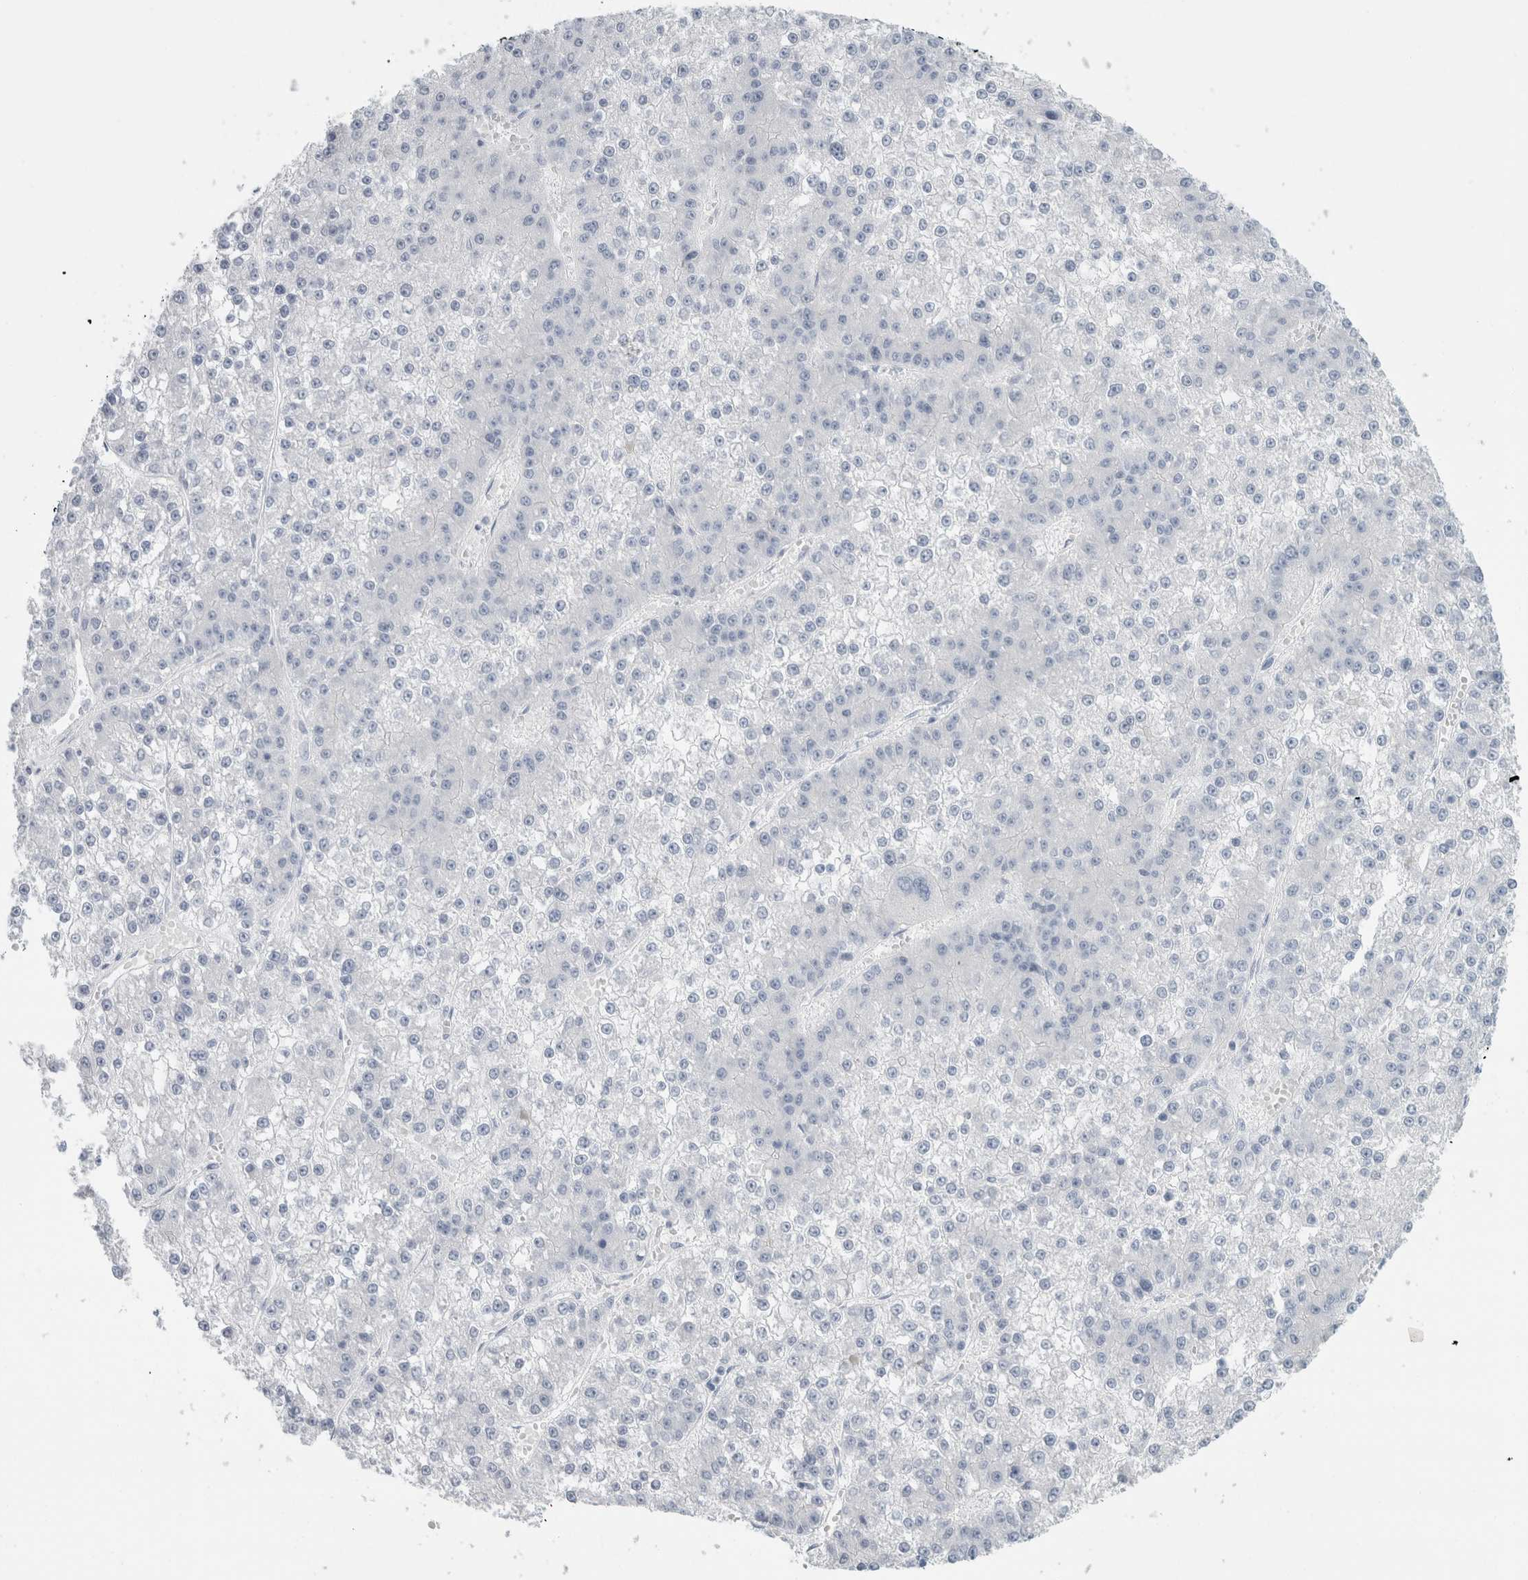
{"staining": {"intensity": "negative", "quantity": "none", "location": "none"}, "tissue": "liver cancer", "cell_type": "Tumor cells", "image_type": "cancer", "snomed": [{"axis": "morphology", "description": "Carcinoma, Hepatocellular, NOS"}, {"axis": "topography", "description": "Liver"}], "caption": "Hepatocellular carcinoma (liver) was stained to show a protein in brown. There is no significant expression in tumor cells.", "gene": "RPH3AL", "patient": {"sex": "female", "age": 73}}